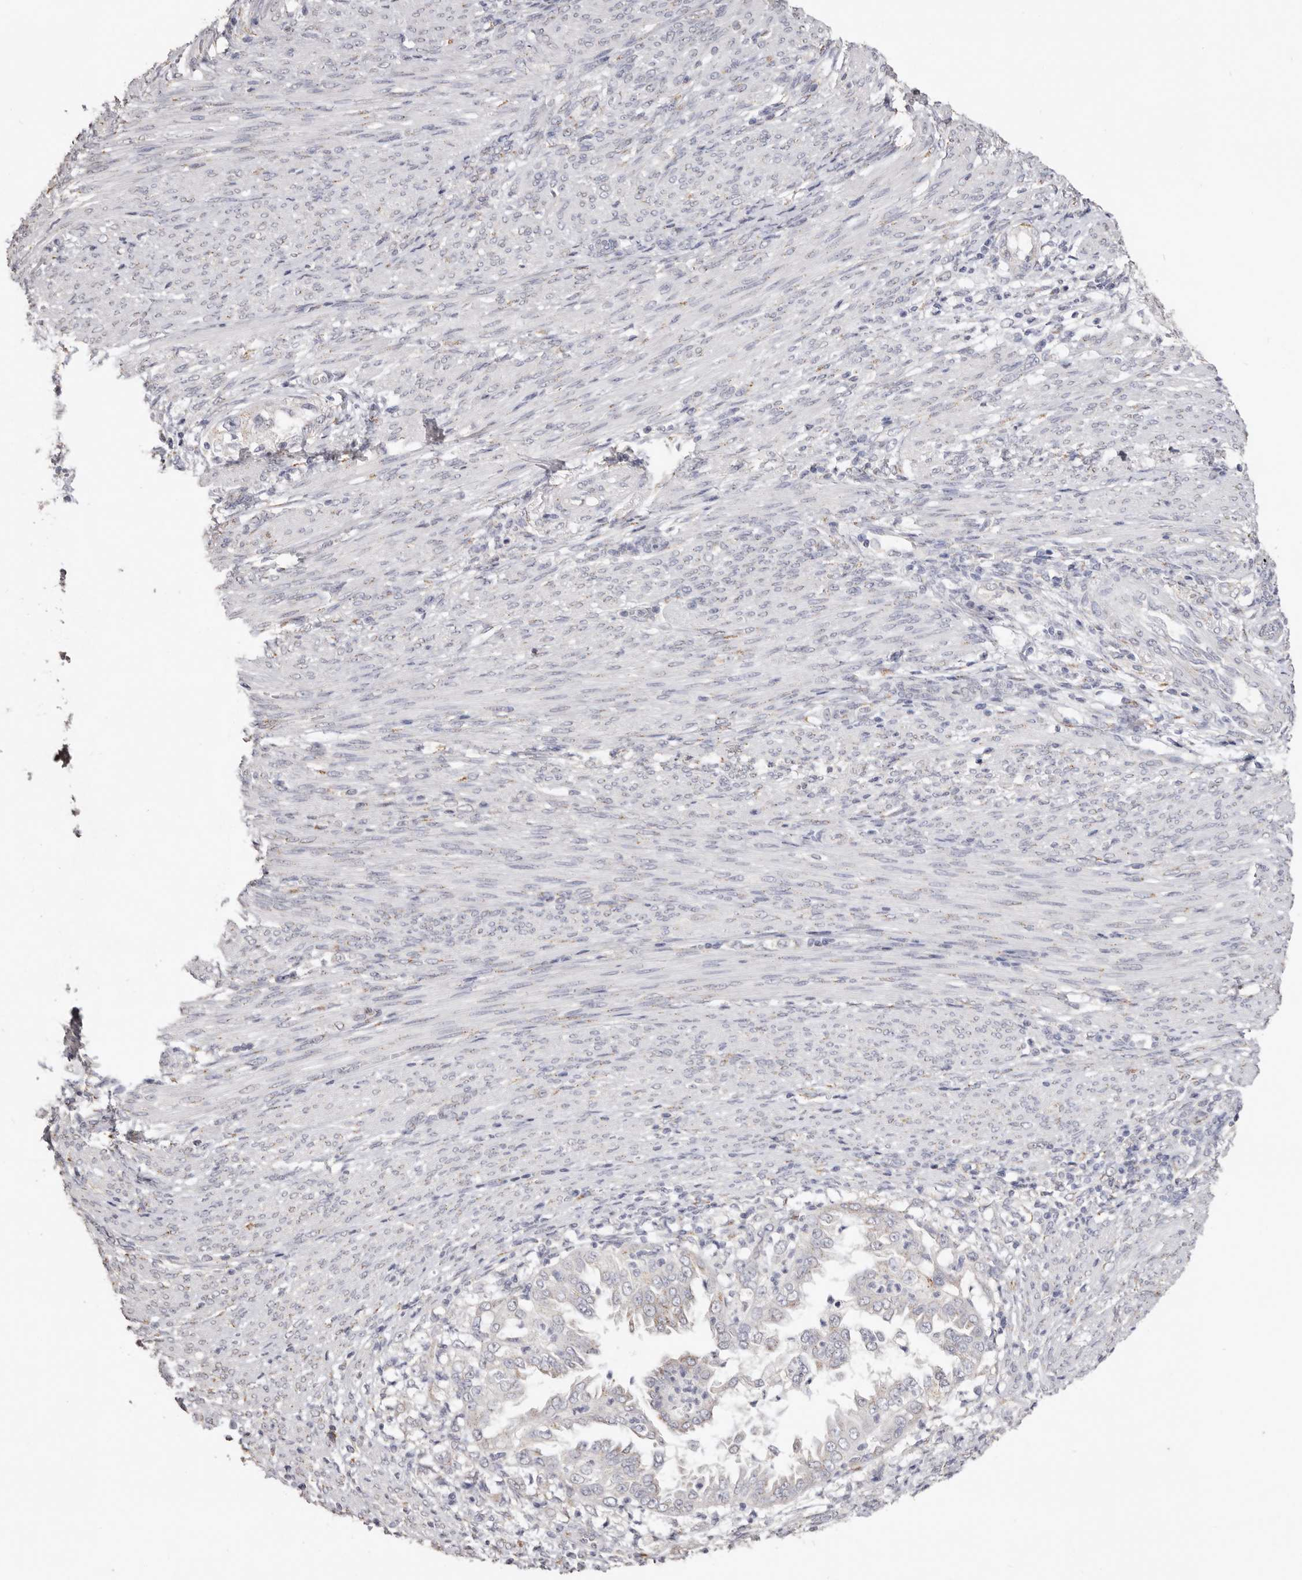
{"staining": {"intensity": "negative", "quantity": "none", "location": "none"}, "tissue": "endometrial cancer", "cell_type": "Tumor cells", "image_type": "cancer", "snomed": [{"axis": "morphology", "description": "Adenocarcinoma, NOS"}, {"axis": "topography", "description": "Endometrium"}], "caption": "Immunohistochemistry (IHC) of endometrial adenocarcinoma exhibits no positivity in tumor cells.", "gene": "LGALS7B", "patient": {"sex": "female", "age": 85}}